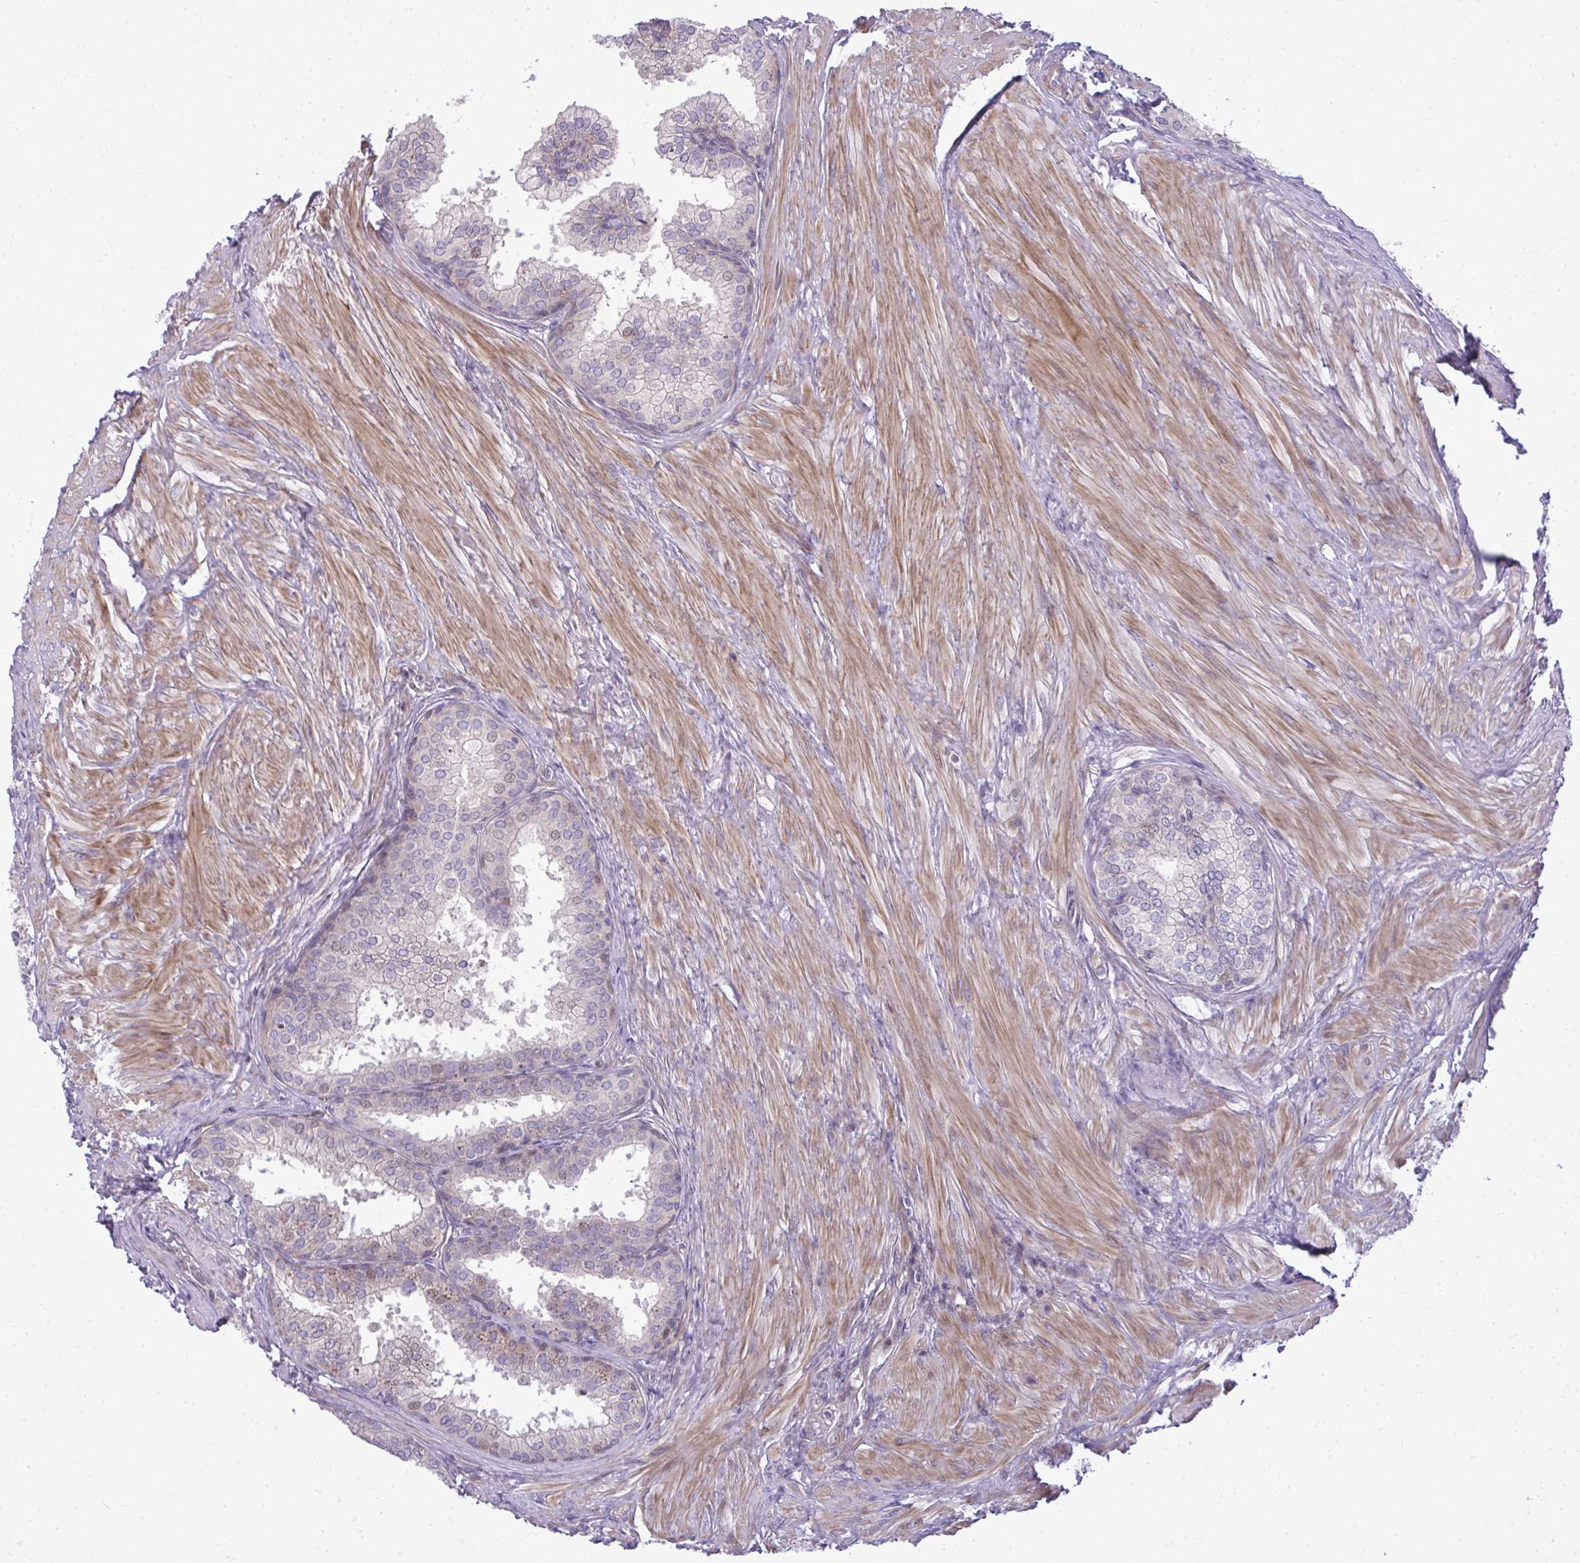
{"staining": {"intensity": "strong", "quantity": "<25%", "location": "cytoplasmic/membranous"}, "tissue": "prostate", "cell_type": "Glandular cells", "image_type": "normal", "snomed": [{"axis": "morphology", "description": "Normal tissue, NOS"}, {"axis": "topography", "description": "Prostate"}, {"axis": "topography", "description": "Peripheral nerve tissue"}], "caption": "This micrograph demonstrates normal prostate stained with immunohistochemistry to label a protein in brown. The cytoplasmic/membranous of glandular cells show strong positivity for the protein. Nuclei are counter-stained blue.", "gene": "ZSCAN9", "patient": {"sex": "male", "age": 55}}